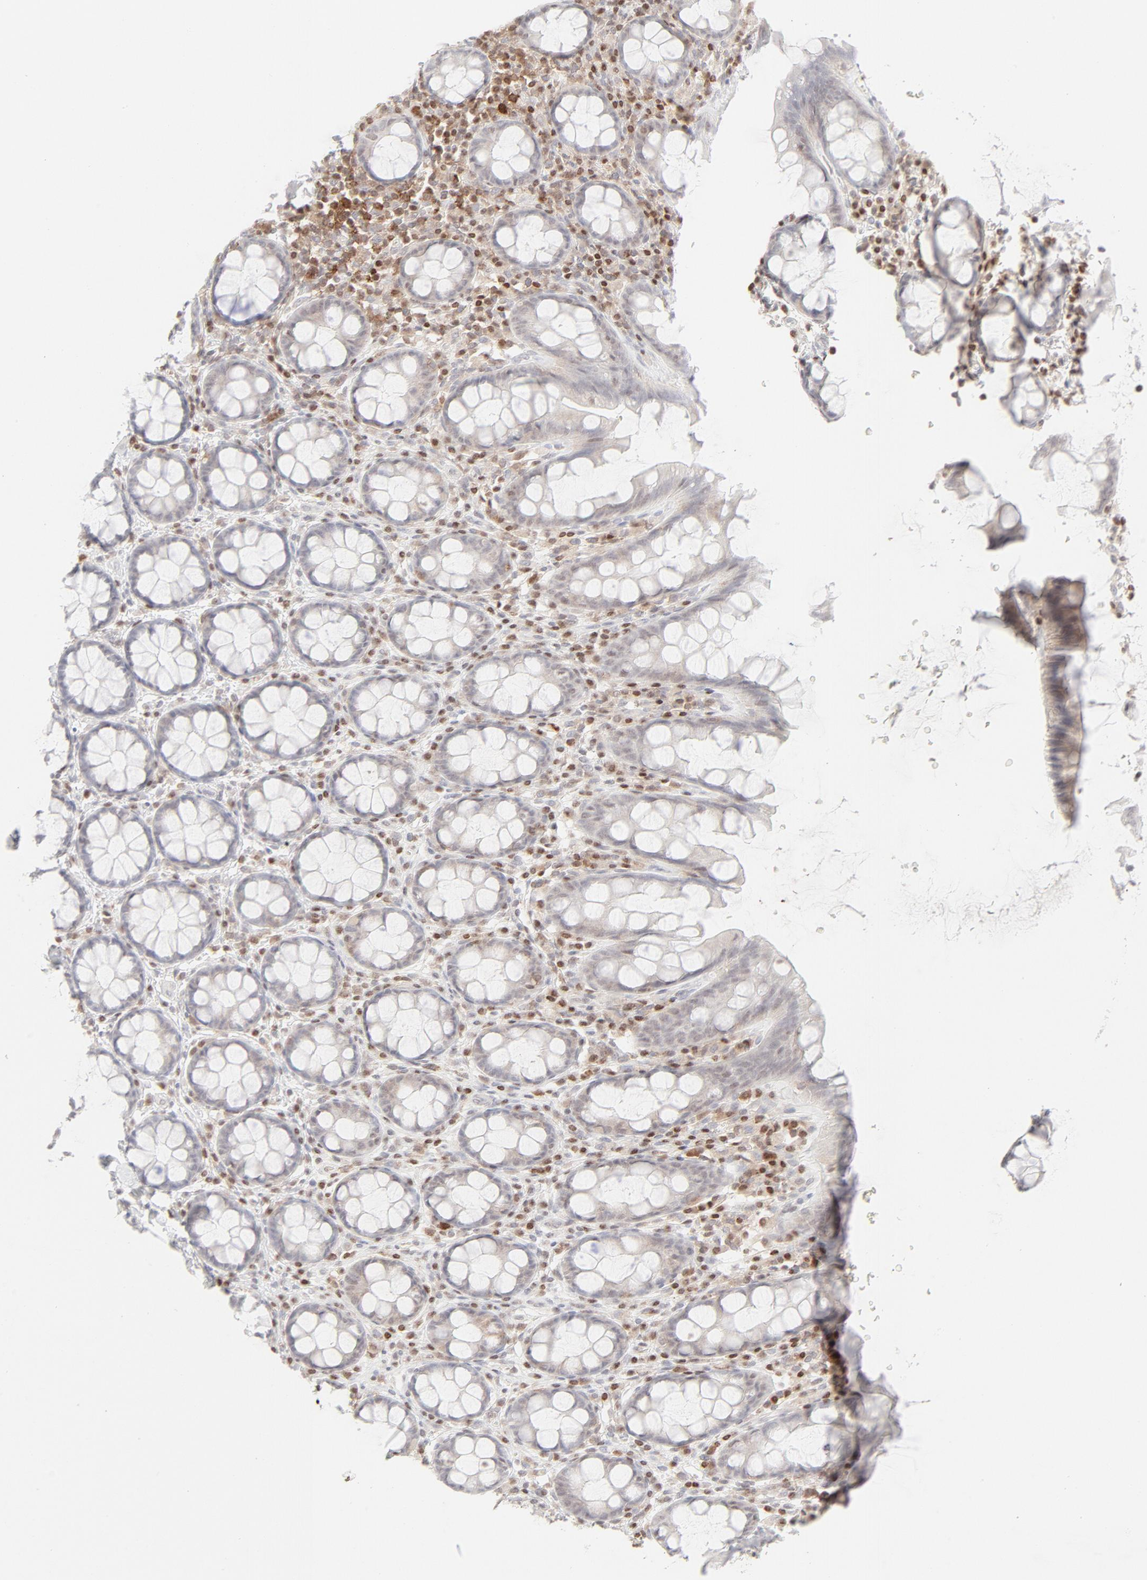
{"staining": {"intensity": "negative", "quantity": "none", "location": "none"}, "tissue": "rectum", "cell_type": "Glandular cells", "image_type": "normal", "snomed": [{"axis": "morphology", "description": "Normal tissue, NOS"}, {"axis": "topography", "description": "Rectum"}], "caption": "Immunohistochemistry (IHC) image of normal rectum stained for a protein (brown), which exhibits no staining in glandular cells. The staining is performed using DAB (3,3'-diaminobenzidine) brown chromogen with nuclei counter-stained in using hematoxylin.", "gene": "PRKCB", "patient": {"sex": "male", "age": 92}}